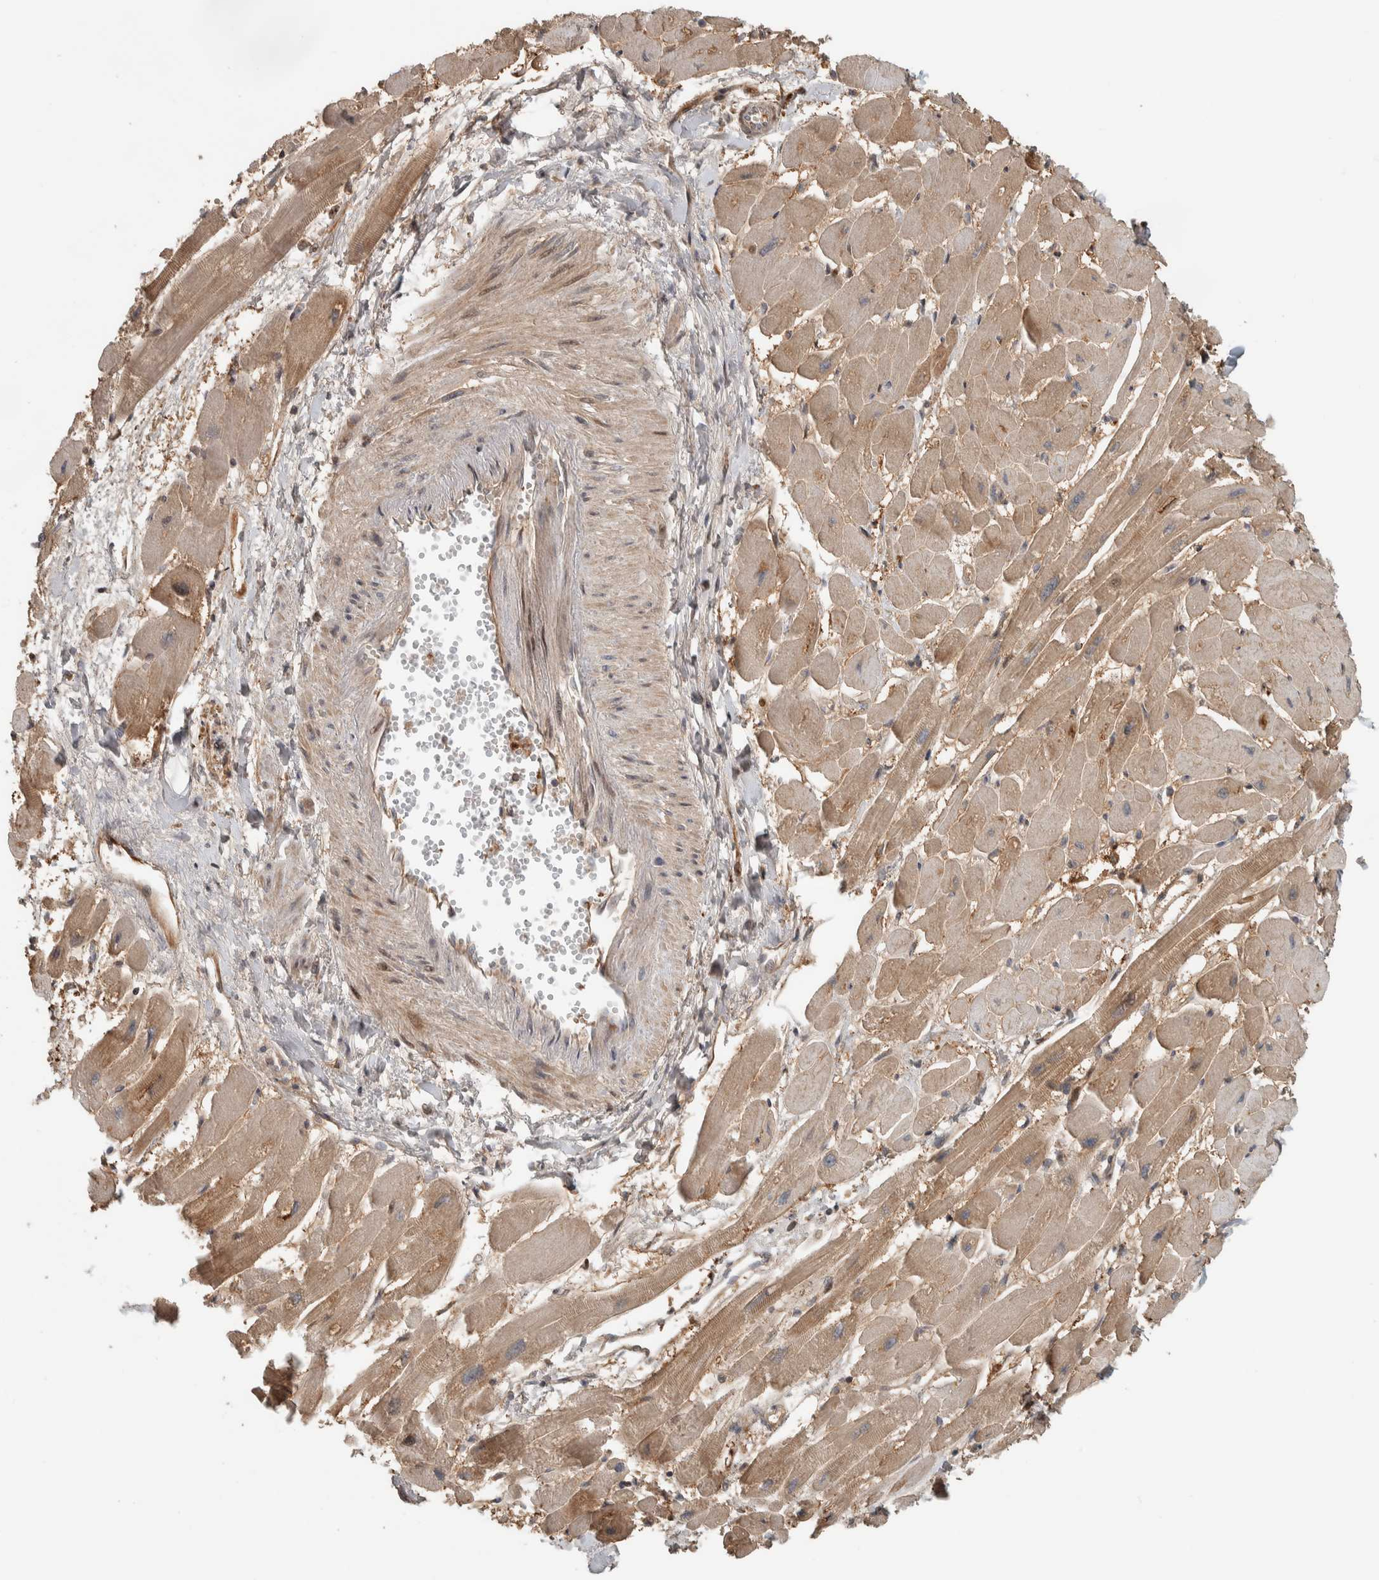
{"staining": {"intensity": "weak", "quantity": ">75%", "location": "cytoplasmic/membranous"}, "tissue": "heart muscle", "cell_type": "Cardiomyocytes", "image_type": "normal", "snomed": [{"axis": "morphology", "description": "Normal tissue, NOS"}, {"axis": "topography", "description": "Heart"}], "caption": "Protein staining of benign heart muscle displays weak cytoplasmic/membranous expression in about >75% of cardiomyocytes. (DAB (3,3'-diaminobenzidine) = brown stain, brightfield microscopy at high magnification).", "gene": "CNTROB", "patient": {"sex": "female", "age": 54}}